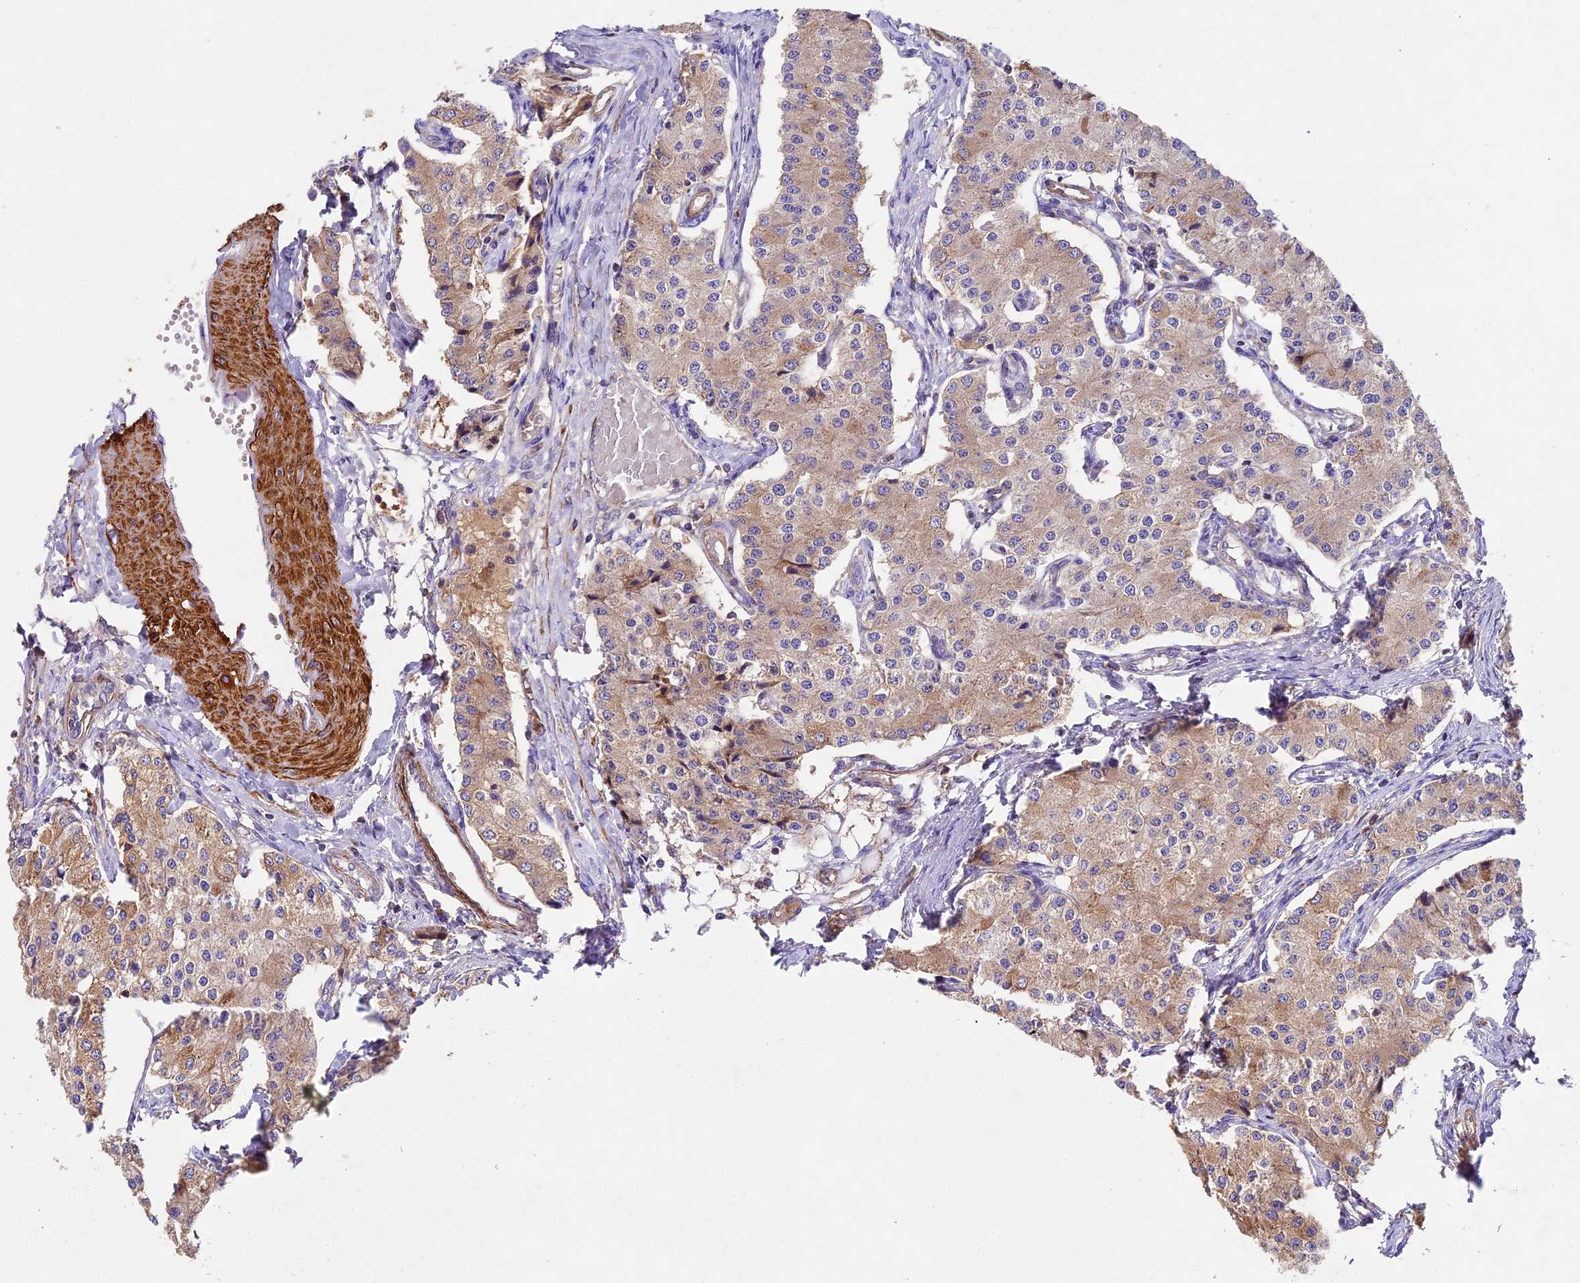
{"staining": {"intensity": "moderate", "quantity": ">75%", "location": "cytoplasmic/membranous"}, "tissue": "carcinoid", "cell_type": "Tumor cells", "image_type": "cancer", "snomed": [{"axis": "morphology", "description": "Carcinoid, malignant, NOS"}, {"axis": "topography", "description": "Colon"}], "caption": "IHC histopathology image of human carcinoid (malignant) stained for a protein (brown), which displays medium levels of moderate cytoplasmic/membranous positivity in approximately >75% of tumor cells.", "gene": "TBC1D1", "patient": {"sex": "female", "age": 52}}